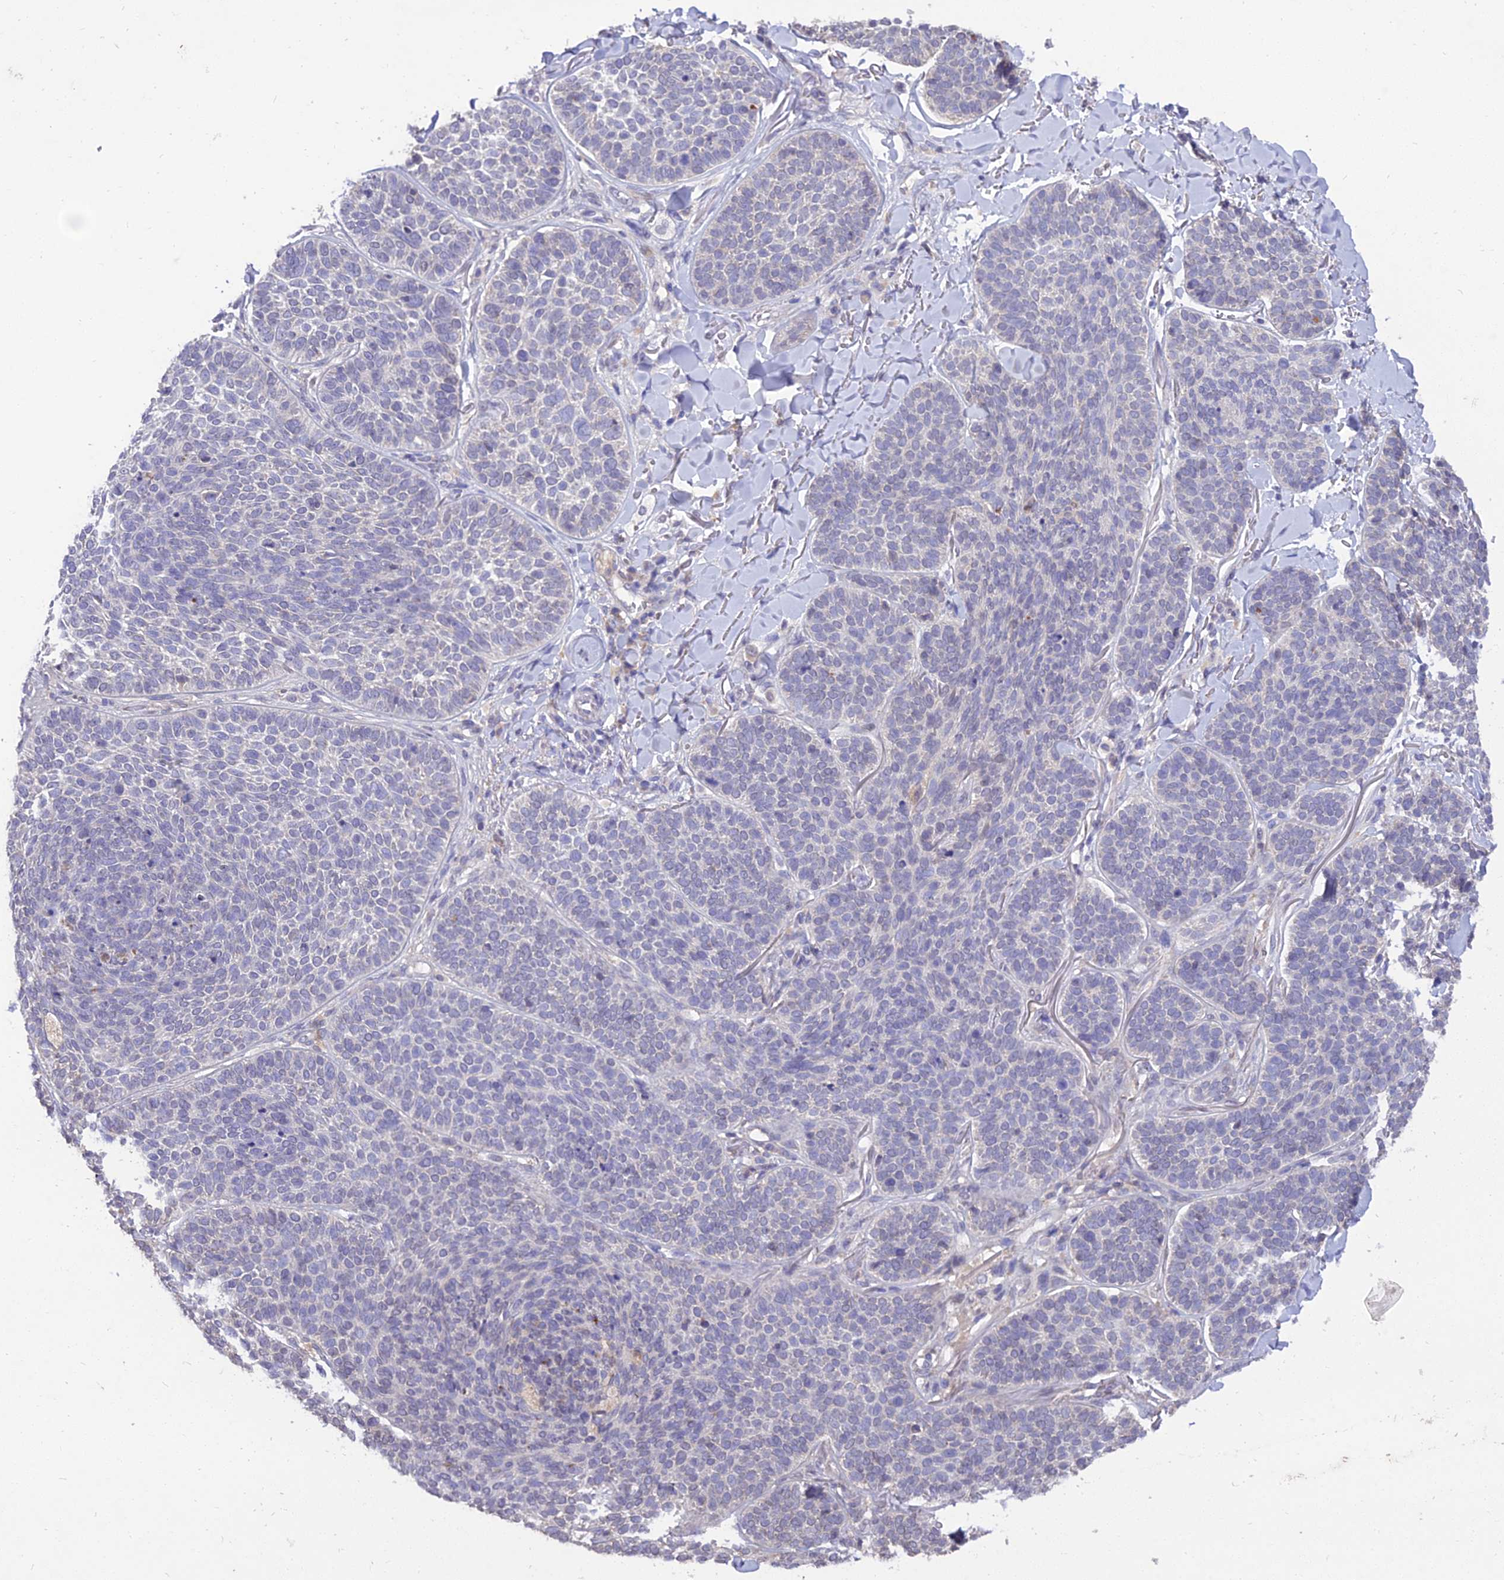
{"staining": {"intensity": "negative", "quantity": "none", "location": "none"}, "tissue": "skin cancer", "cell_type": "Tumor cells", "image_type": "cancer", "snomed": [{"axis": "morphology", "description": "Basal cell carcinoma"}, {"axis": "topography", "description": "Skin"}], "caption": "High power microscopy image of an IHC photomicrograph of basal cell carcinoma (skin), revealing no significant positivity in tumor cells.", "gene": "PGK1", "patient": {"sex": "male", "age": 85}}